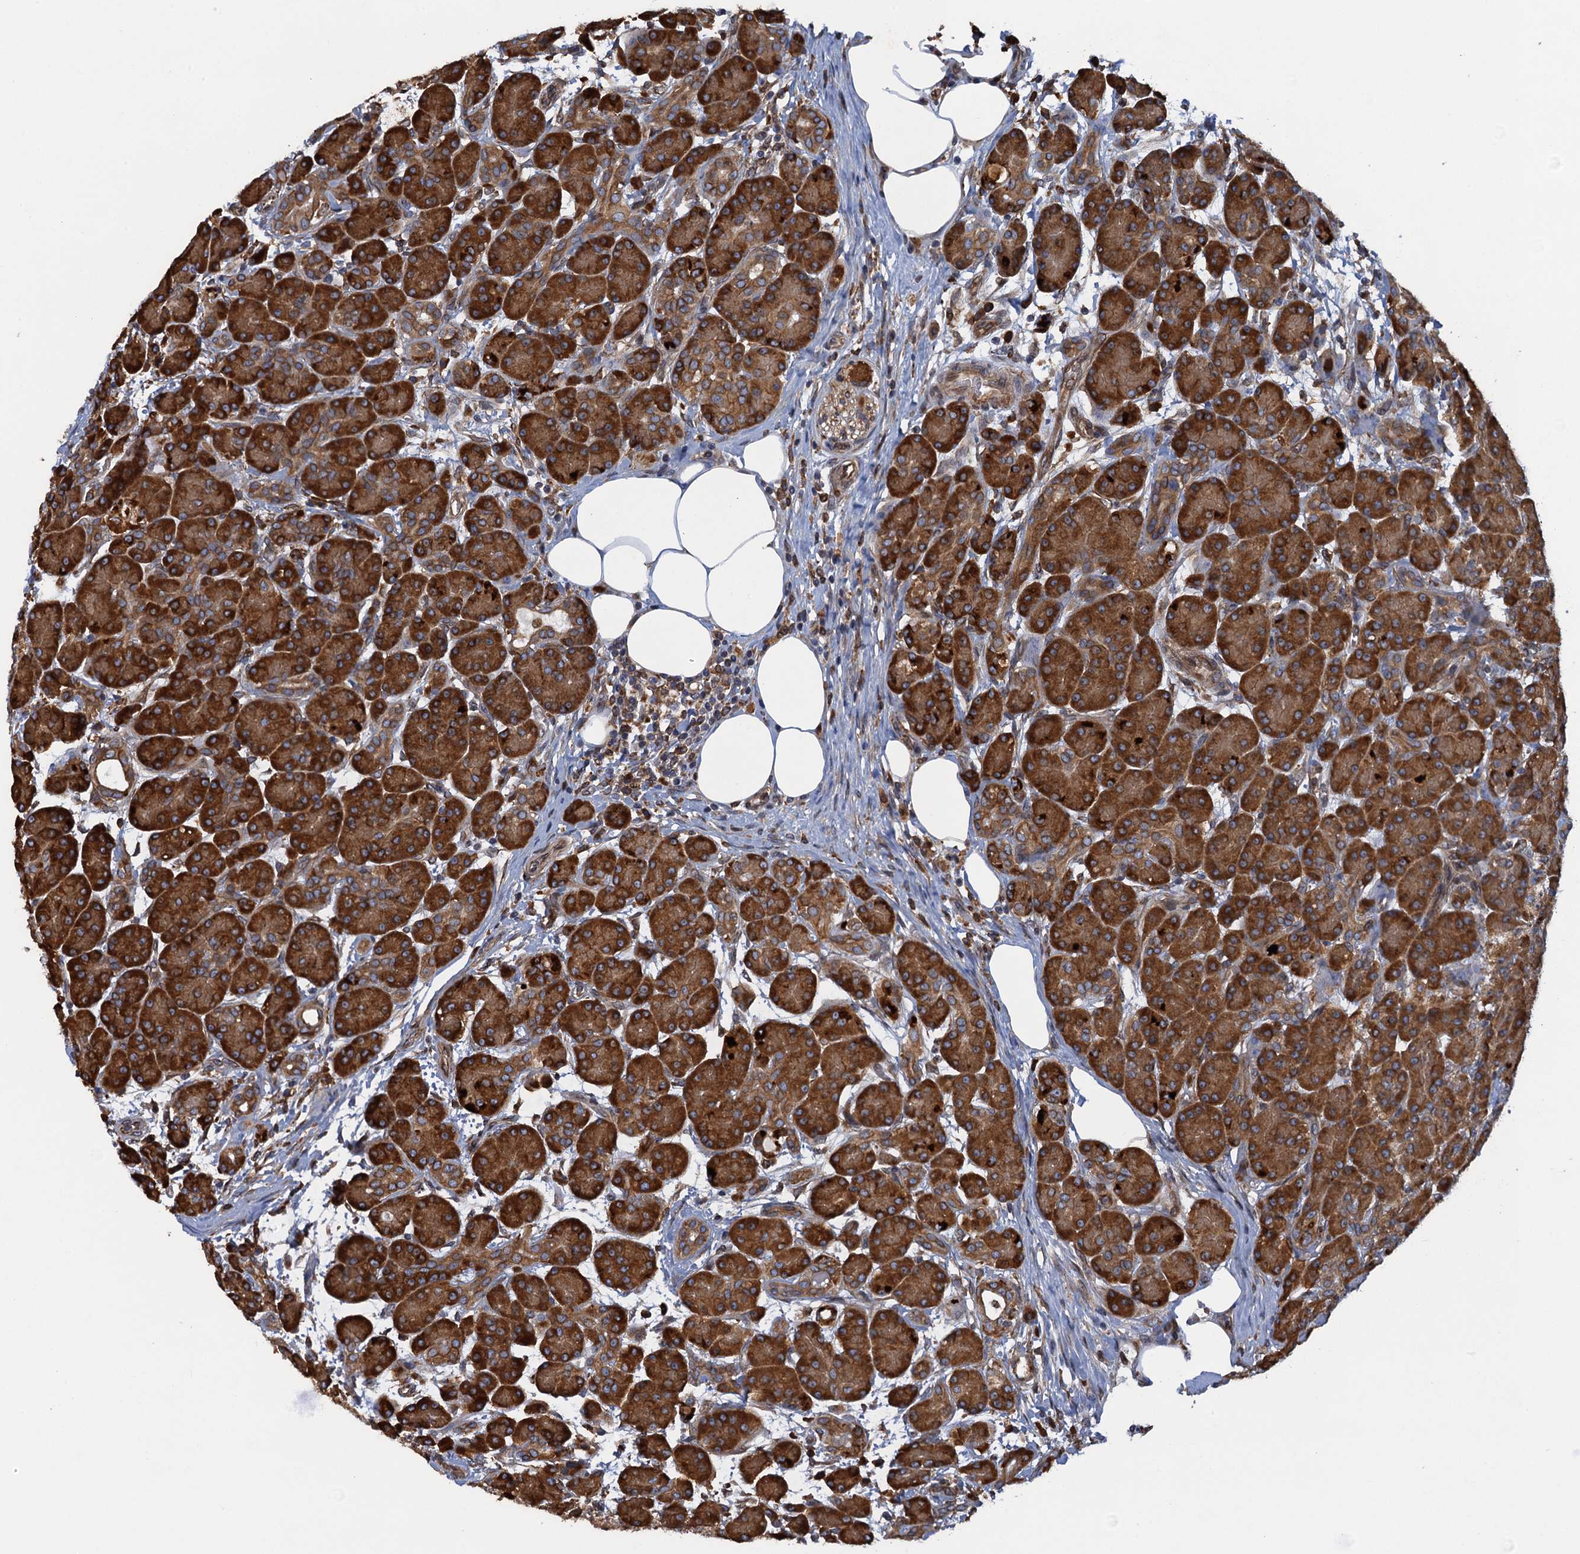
{"staining": {"intensity": "strong", "quantity": ">75%", "location": "cytoplasmic/membranous"}, "tissue": "pancreas", "cell_type": "Exocrine glandular cells", "image_type": "normal", "snomed": [{"axis": "morphology", "description": "Normal tissue, NOS"}, {"axis": "topography", "description": "Pancreas"}], "caption": "A high-resolution image shows immunohistochemistry (IHC) staining of benign pancreas, which demonstrates strong cytoplasmic/membranous staining in approximately >75% of exocrine glandular cells. The staining was performed using DAB (3,3'-diaminobenzidine), with brown indicating positive protein expression. Nuclei are stained blue with hematoxylin.", "gene": "ARMC5", "patient": {"sex": "male", "age": 63}}